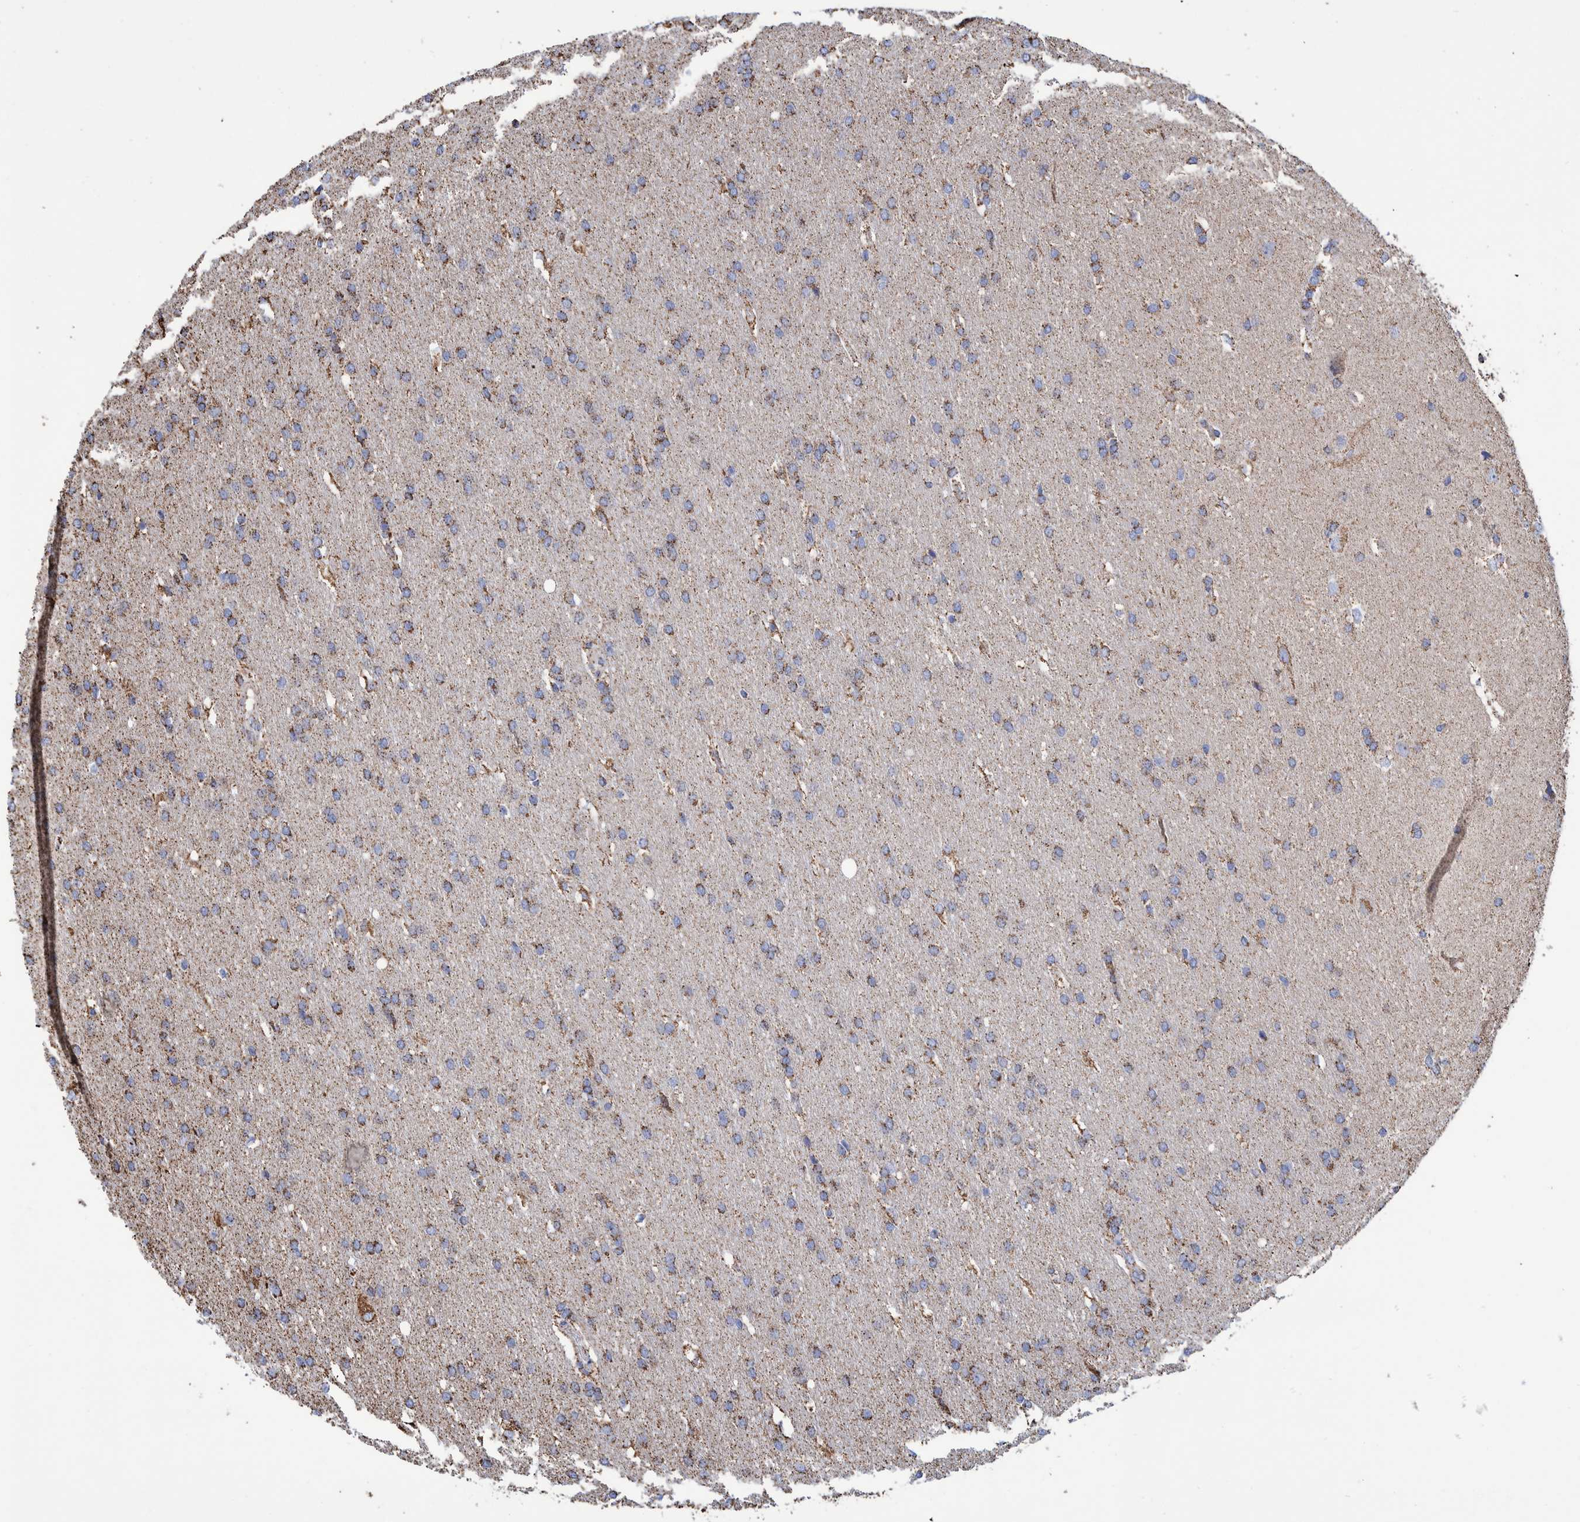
{"staining": {"intensity": "strong", "quantity": ">75%", "location": "cytoplasmic/membranous"}, "tissue": "glioma", "cell_type": "Tumor cells", "image_type": "cancer", "snomed": [{"axis": "morphology", "description": "Glioma, malignant, Low grade"}, {"axis": "topography", "description": "Brain"}], "caption": "An image of human low-grade glioma (malignant) stained for a protein displays strong cytoplasmic/membranous brown staining in tumor cells. (DAB IHC, brown staining for protein, blue staining for nuclei).", "gene": "VPS26C", "patient": {"sex": "female", "age": 37}}